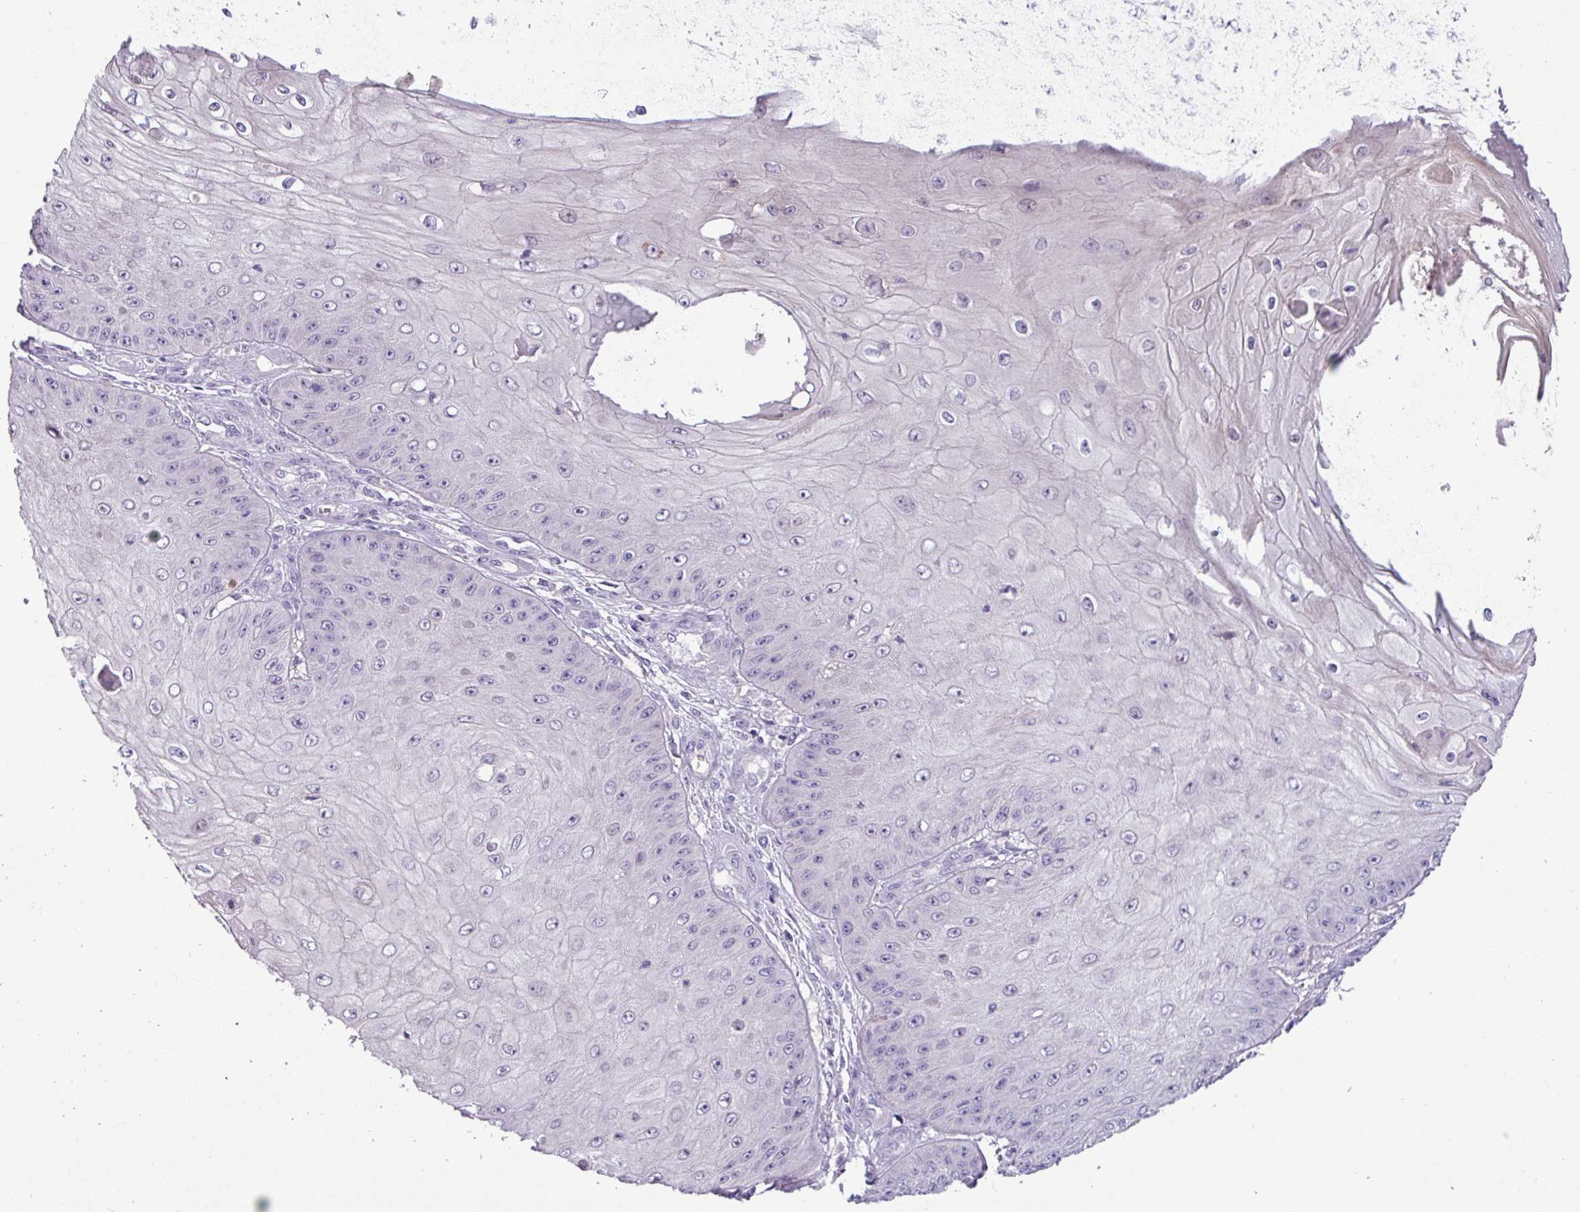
{"staining": {"intensity": "negative", "quantity": "none", "location": "none"}, "tissue": "skin cancer", "cell_type": "Tumor cells", "image_type": "cancer", "snomed": [{"axis": "morphology", "description": "Squamous cell carcinoma, NOS"}, {"axis": "topography", "description": "Skin"}], "caption": "IHC of skin squamous cell carcinoma displays no positivity in tumor cells. Brightfield microscopy of immunohistochemistry (IHC) stained with DAB (3,3'-diaminobenzidine) (brown) and hematoxylin (blue), captured at high magnification.", "gene": "PNLDC1", "patient": {"sex": "male", "age": 70}}